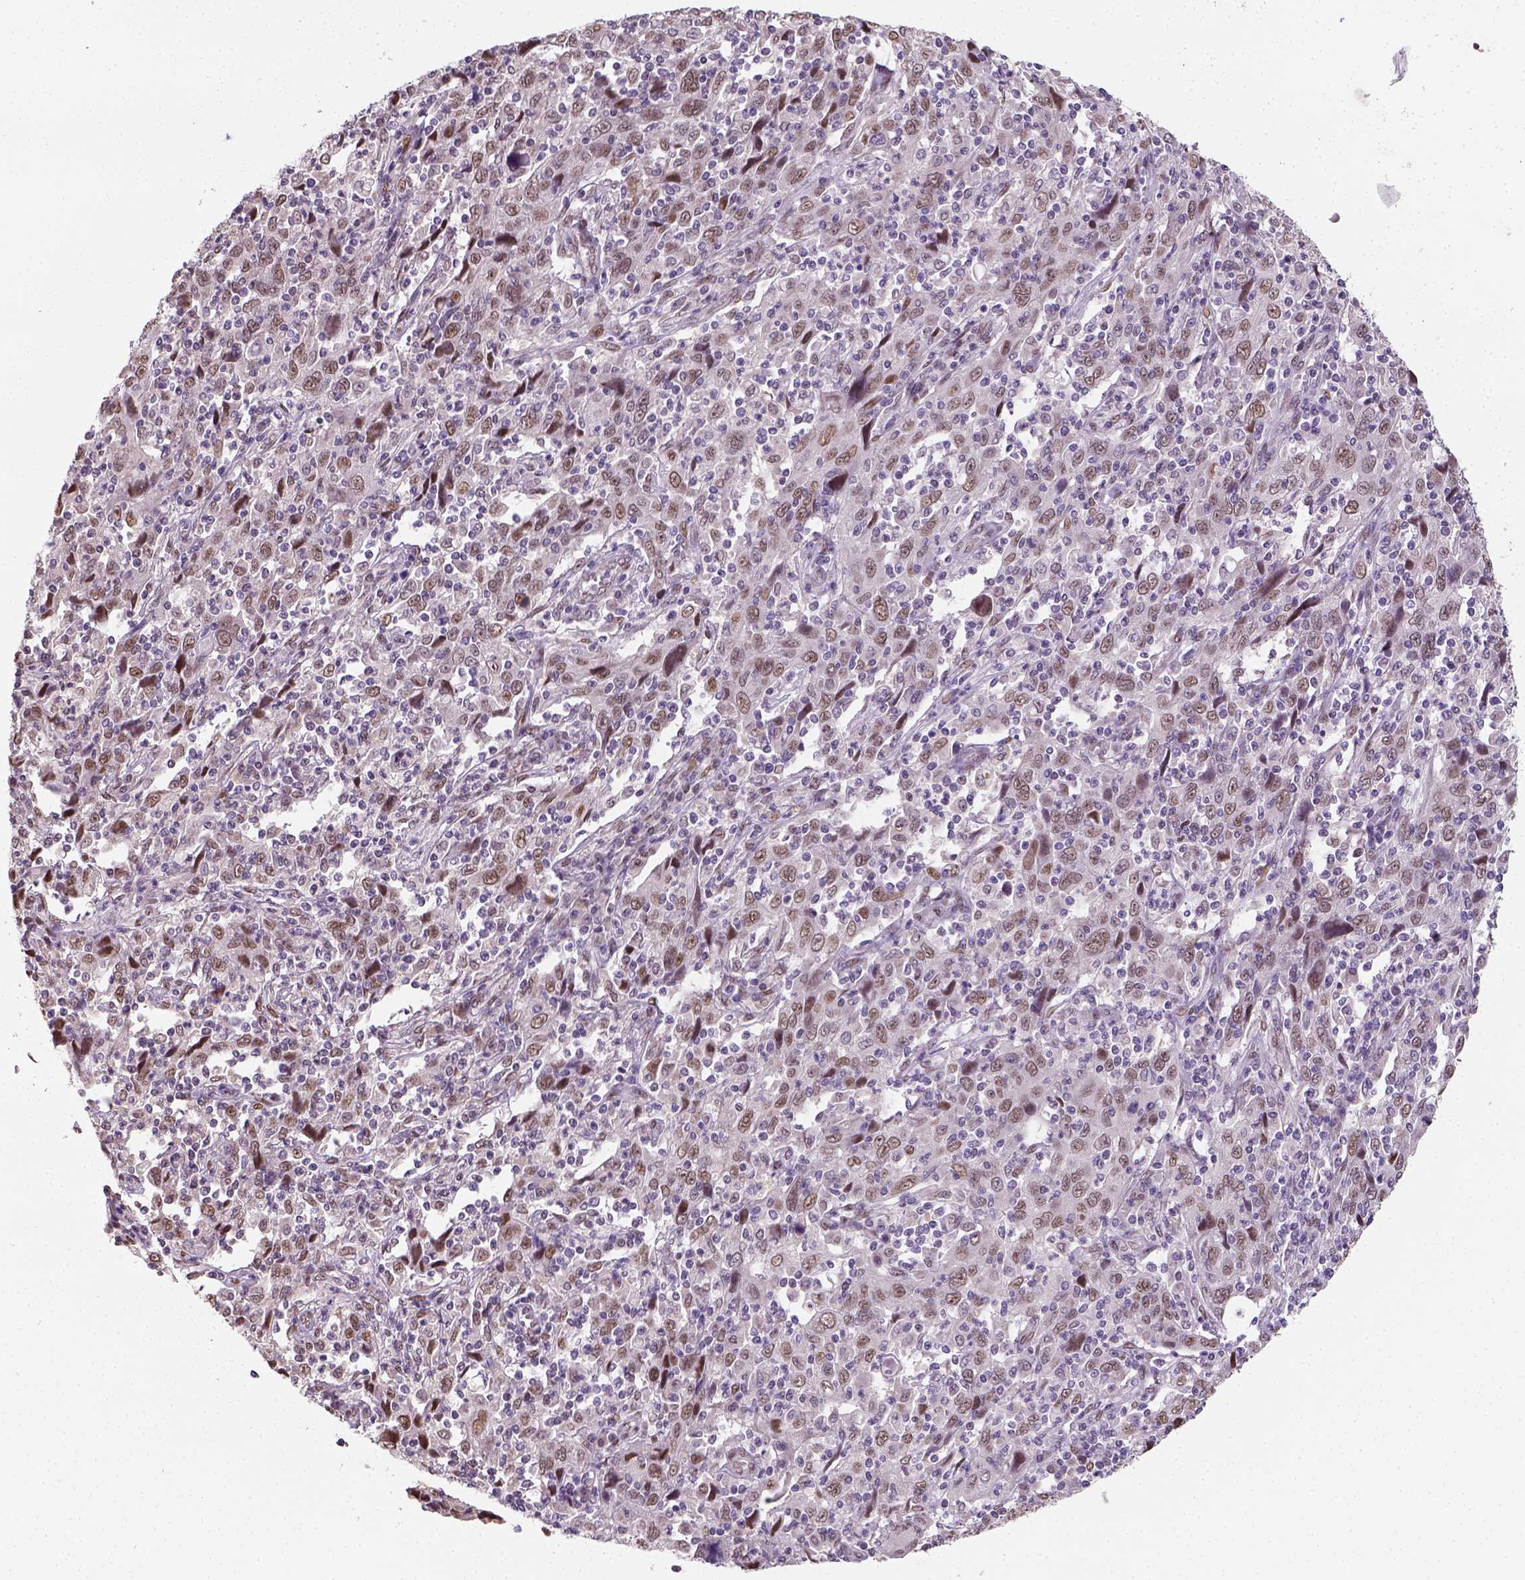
{"staining": {"intensity": "moderate", "quantity": ">75%", "location": "nuclear"}, "tissue": "cervical cancer", "cell_type": "Tumor cells", "image_type": "cancer", "snomed": [{"axis": "morphology", "description": "Squamous cell carcinoma, NOS"}, {"axis": "topography", "description": "Cervix"}], "caption": "The image reveals staining of cervical cancer, revealing moderate nuclear protein expression (brown color) within tumor cells. Using DAB (3,3'-diaminobenzidine) (brown) and hematoxylin (blue) stains, captured at high magnification using brightfield microscopy.", "gene": "C1orf112", "patient": {"sex": "female", "age": 46}}